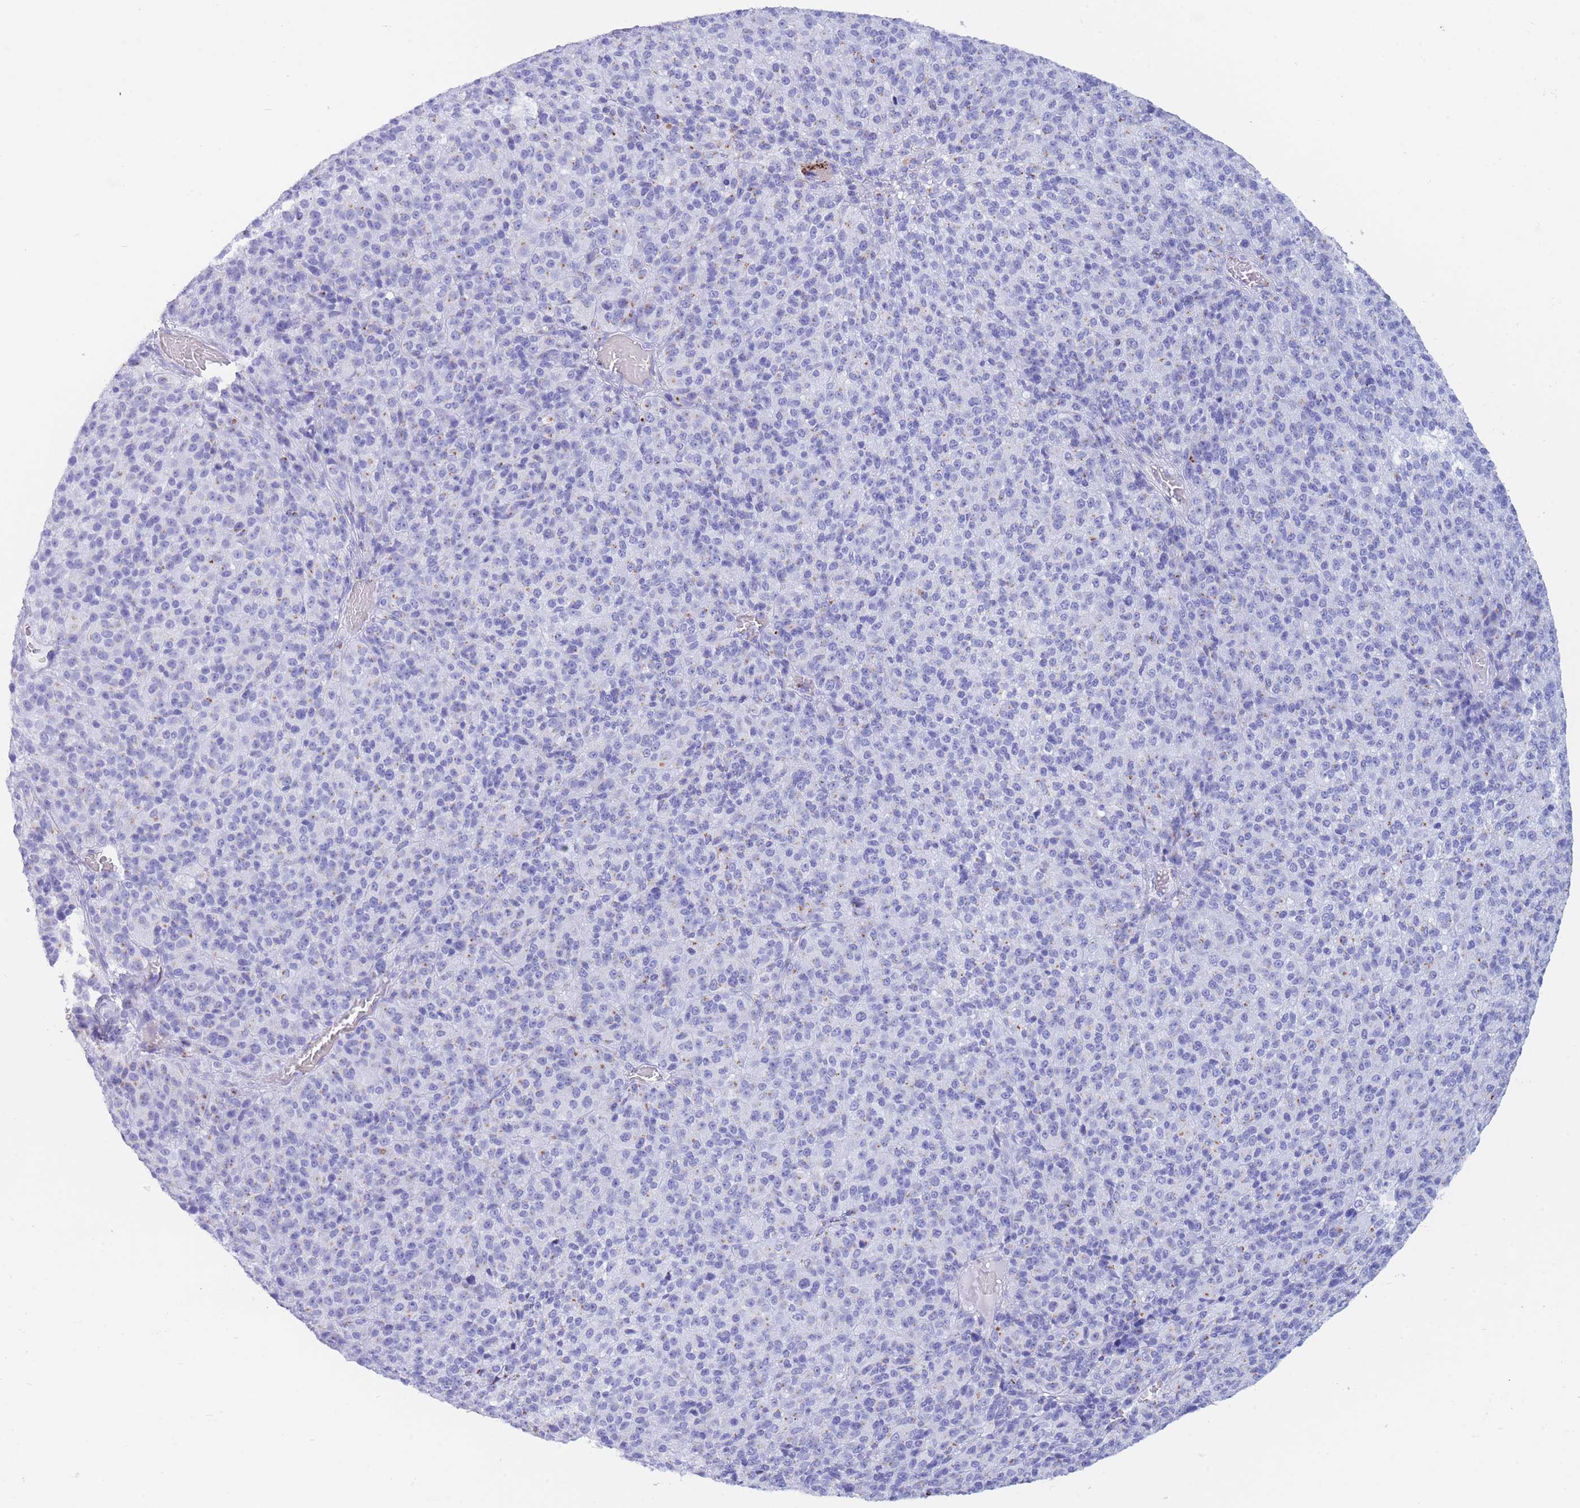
{"staining": {"intensity": "negative", "quantity": "none", "location": "none"}, "tissue": "melanoma", "cell_type": "Tumor cells", "image_type": "cancer", "snomed": [{"axis": "morphology", "description": "Malignant melanoma, Metastatic site"}, {"axis": "topography", "description": "Brain"}], "caption": "IHC of human malignant melanoma (metastatic site) displays no expression in tumor cells.", "gene": "FAM3C", "patient": {"sex": "female", "age": 56}}